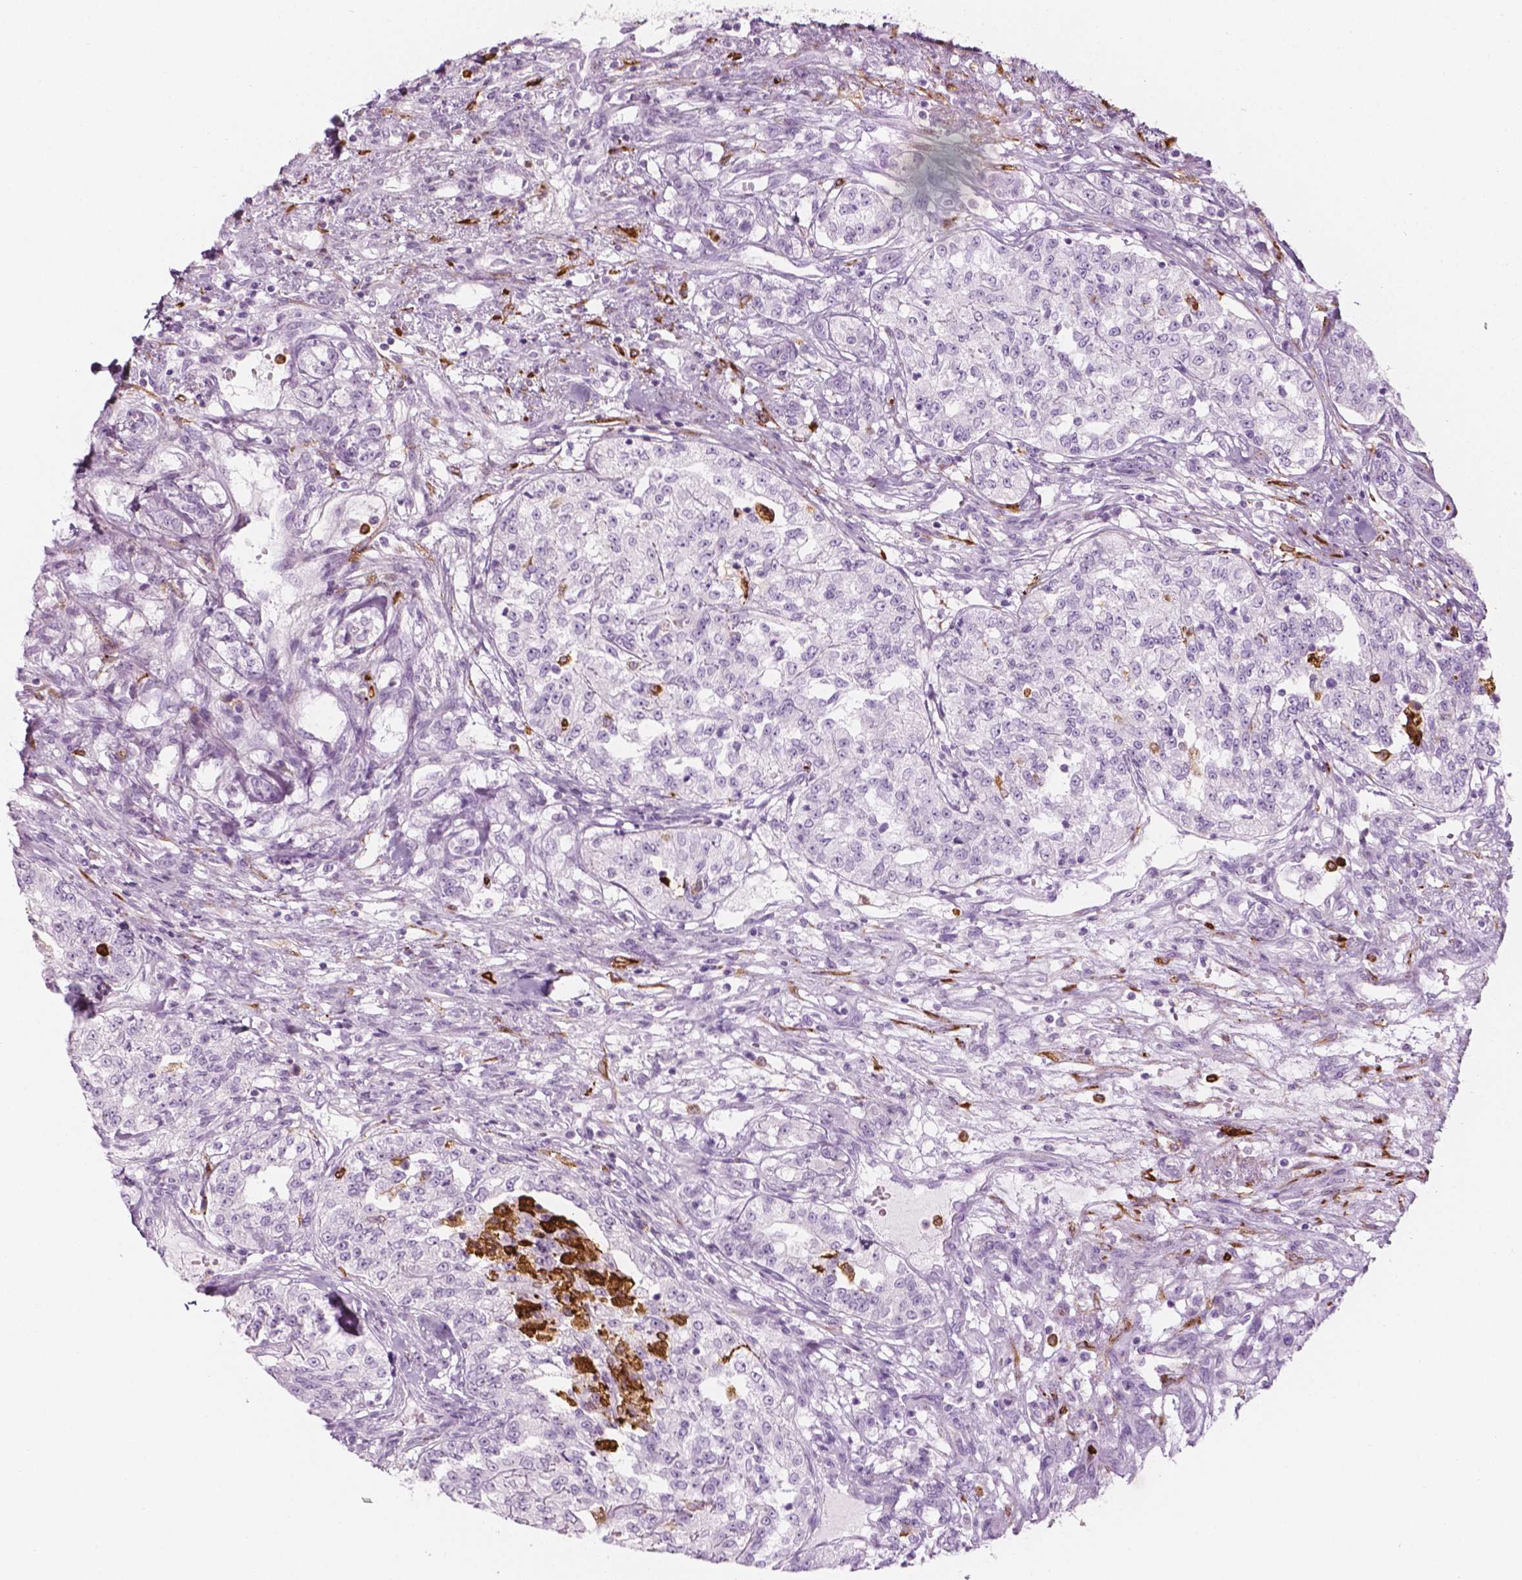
{"staining": {"intensity": "negative", "quantity": "none", "location": "none"}, "tissue": "renal cancer", "cell_type": "Tumor cells", "image_type": "cancer", "snomed": [{"axis": "morphology", "description": "Adenocarcinoma, NOS"}, {"axis": "topography", "description": "Kidney"}], "caption": "Renal adenocarcinoma stained for a protein using immunohistochemistry (IHC) displays no staining tumor cells.", "gene": "CES1", "patient": {"sex": "female", "age": 63}}